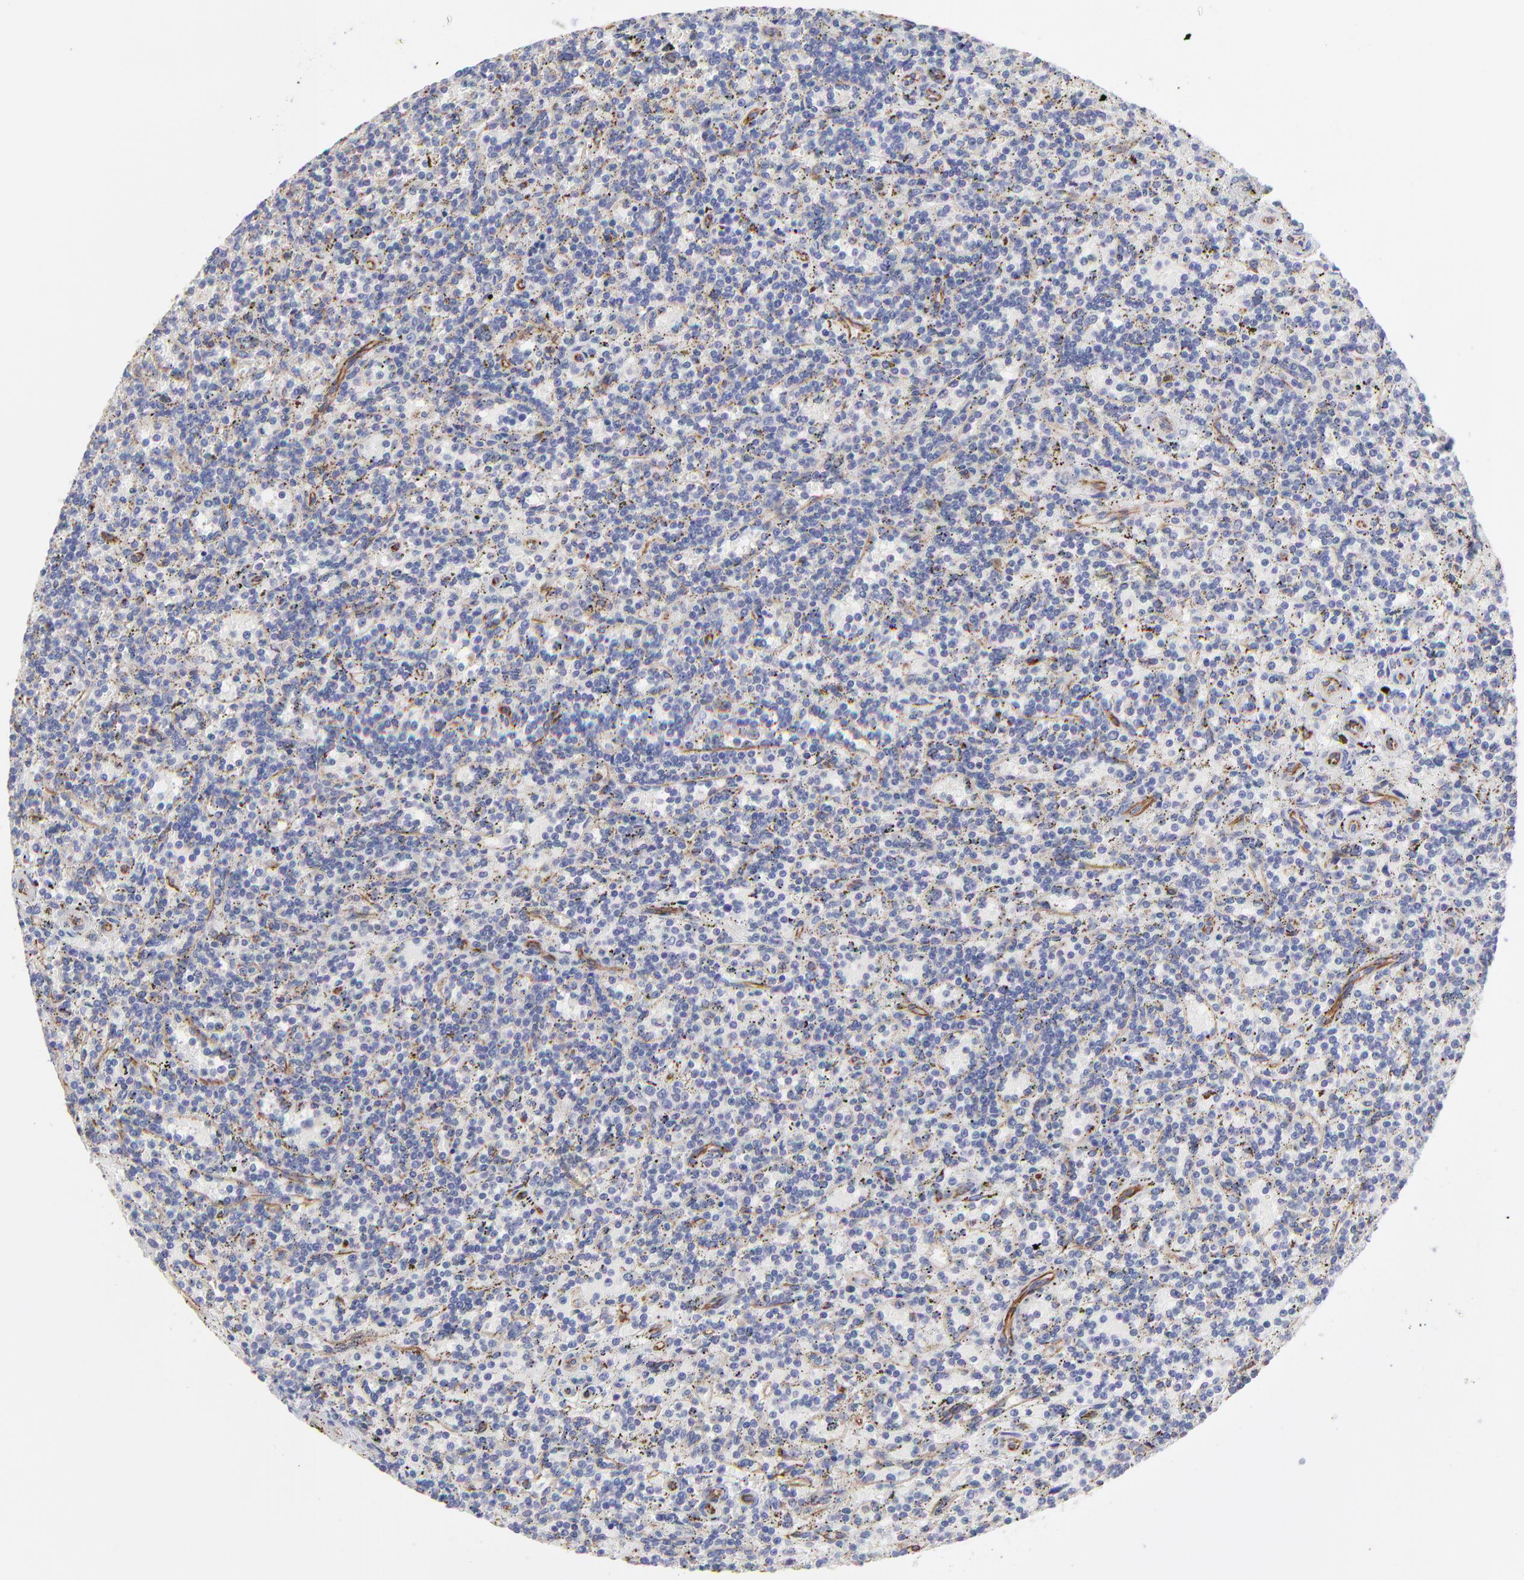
{"staining": {"intensity": "weak", "quantity": "25%-75%", "location": "cytoplasmic/membranous"}, "tissue": "lymphoma", "cell_type": "Tumor cells", "image_type": "cancer", "snomed": [{"axis": "morphology", "description": "Malignant lymphoma, non-Hodgkin's type, Low grade"}, {"axis": "topography", "description": "Spleen"}], "caption": "There is low levels of weak cytoplasmic/membranous expression in tumor cells of malignant lymphoma, non-Hodgkin's type (low-grade), as demonstrated by immunohistochemical staining (brown color).", "gene": "COX8C", "patient": {"sex": "male", "age": 73}}